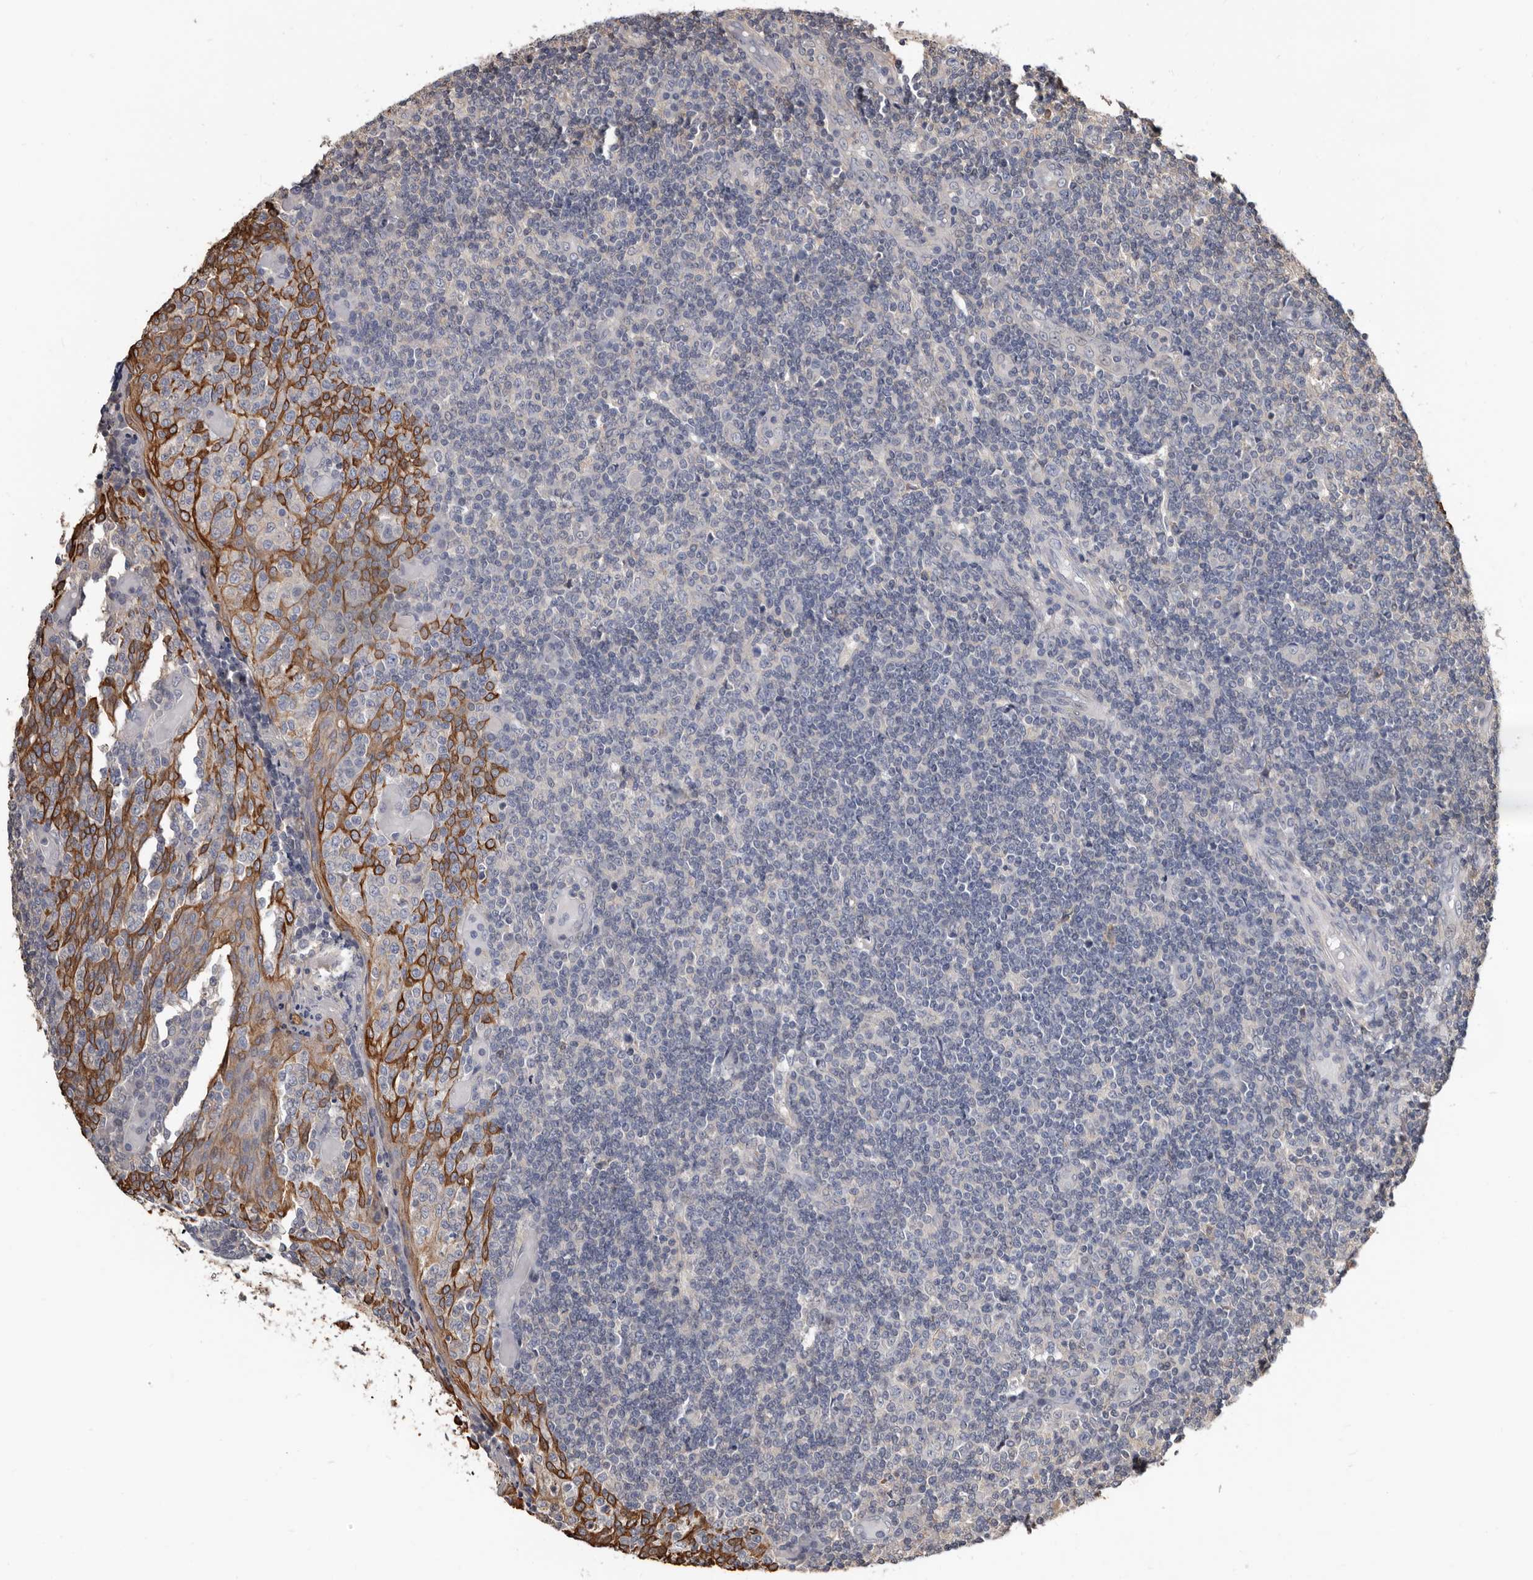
{"staining": {"intensity": "negative", "quantity": "none", "location": "none"}, "tissue": "tonsil", "cell_type": "Germinal center cells", "image_type": "normal", "snomed": [{"axis": "morphology", "description": "Normal tissue, NOS"}, {"axis": "topography", "description": "Tonsil"}], "caption": "Histopathology image shows no protein positivity in germinal center cells of unremarkable tonsil. Brightfield microscopy of immunohistochemistry (IHC) stained with DAB (3,3'-diaminobenzidine) (brown) and hematoxylin (blue), captured at high magnification.", "gene": "MRPL18", "patient": {"sex": "female", "age": 19}}